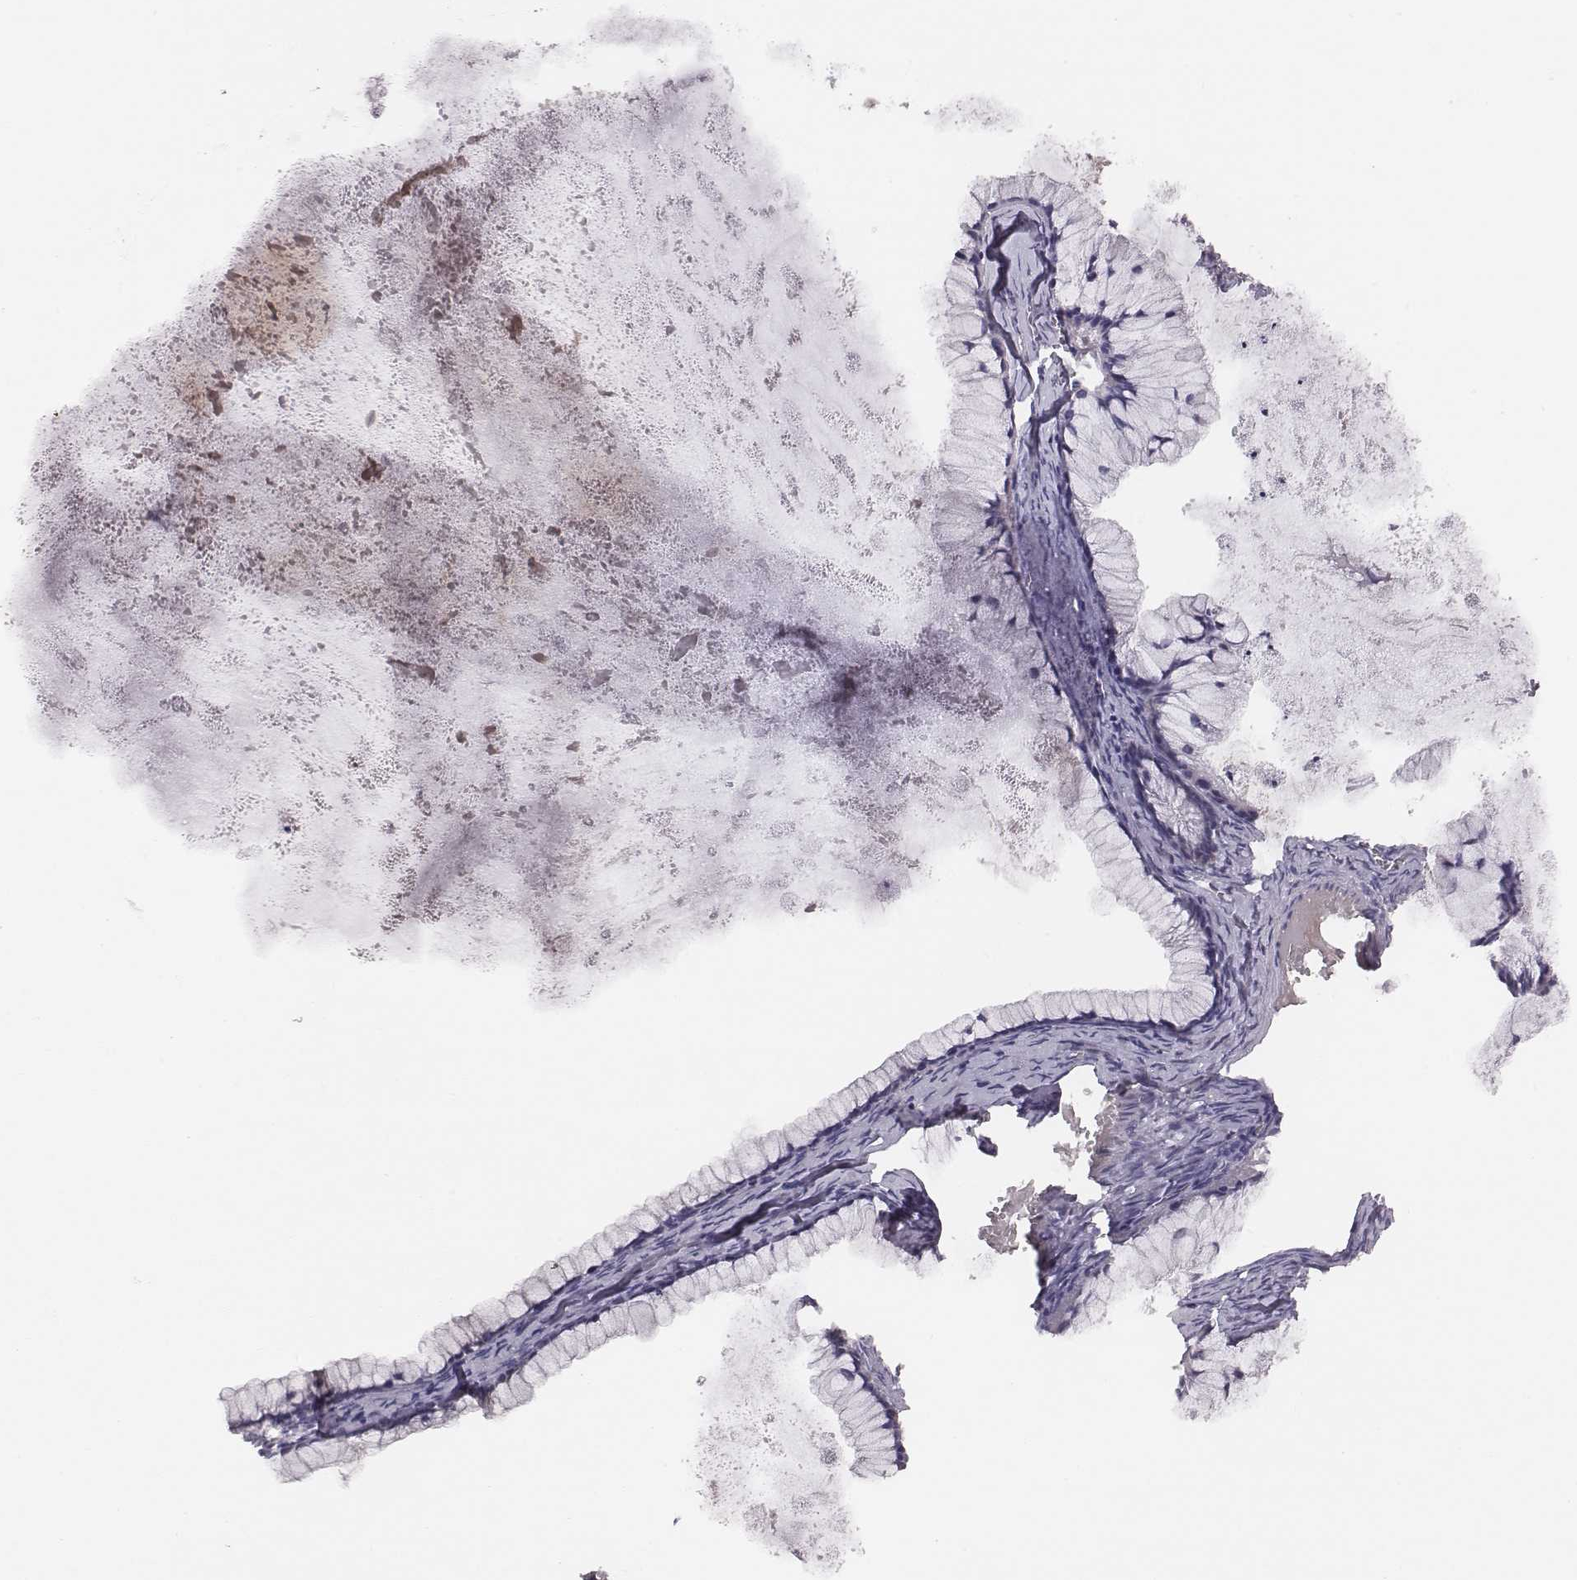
{"staining": {"intensity": "negative", "quantity": "none", "location": "none"}, "tissue": "ovarian cancer", "cell_type": "Tumor cells", "image_type": "cancer", "snomed": [{"axis": "morphology", "description": "Cystadenocarcinoma, mucinous, NOS"}, {"axis": "topography", "description": "Ovary"}], "caption": "A micrograph of human ovarian mucinous cystadenocarcinoma is negative for staining in tumor cells.", "gene": "SLC22A6", "patient": {"sex": "female", "age": 41}}